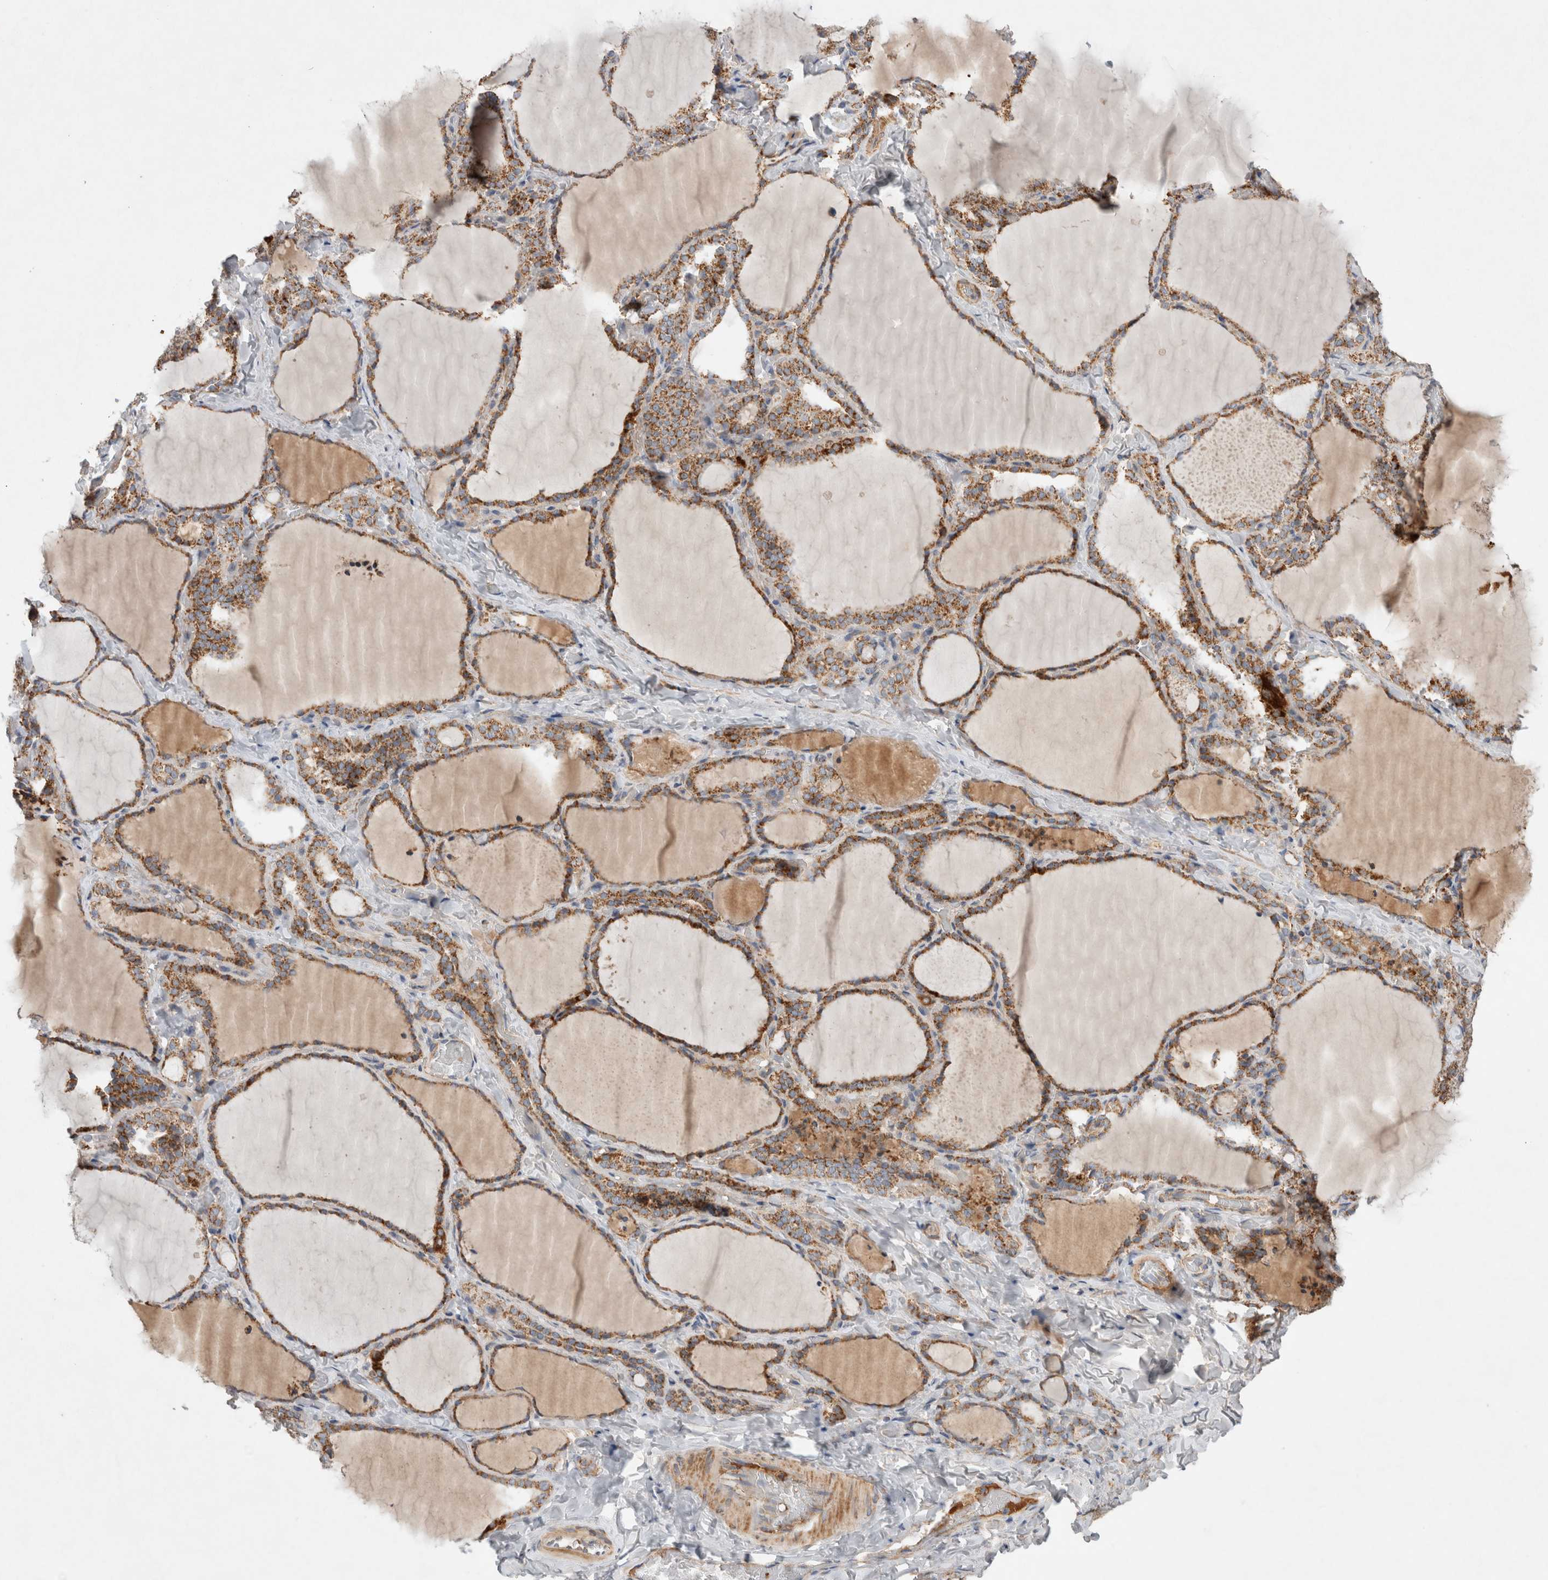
{"staining": {"intensity": "moderate", "quantity": ">75%", "location": "cytoplasmic/membranous"}, "tissue": "thyroid gland", "cell_type": "Glandular cells", "image_type": "normal", "snomed": [{"axis": "morphology", "description": "Normal tissue, NOS"}, {"axis": "topography", "description": "Thyroid gland"}], "caption": "DAB (3,3'-diaminobenzidine) immunohistochemical staining of unremarkable human thyroid gland demonstrates moderate cytoplasmic/membranous protein positivity in approximately >75% of glandular cells.", "gene": "MRPS28", "patient": {"sex": "female", "age": 22}}